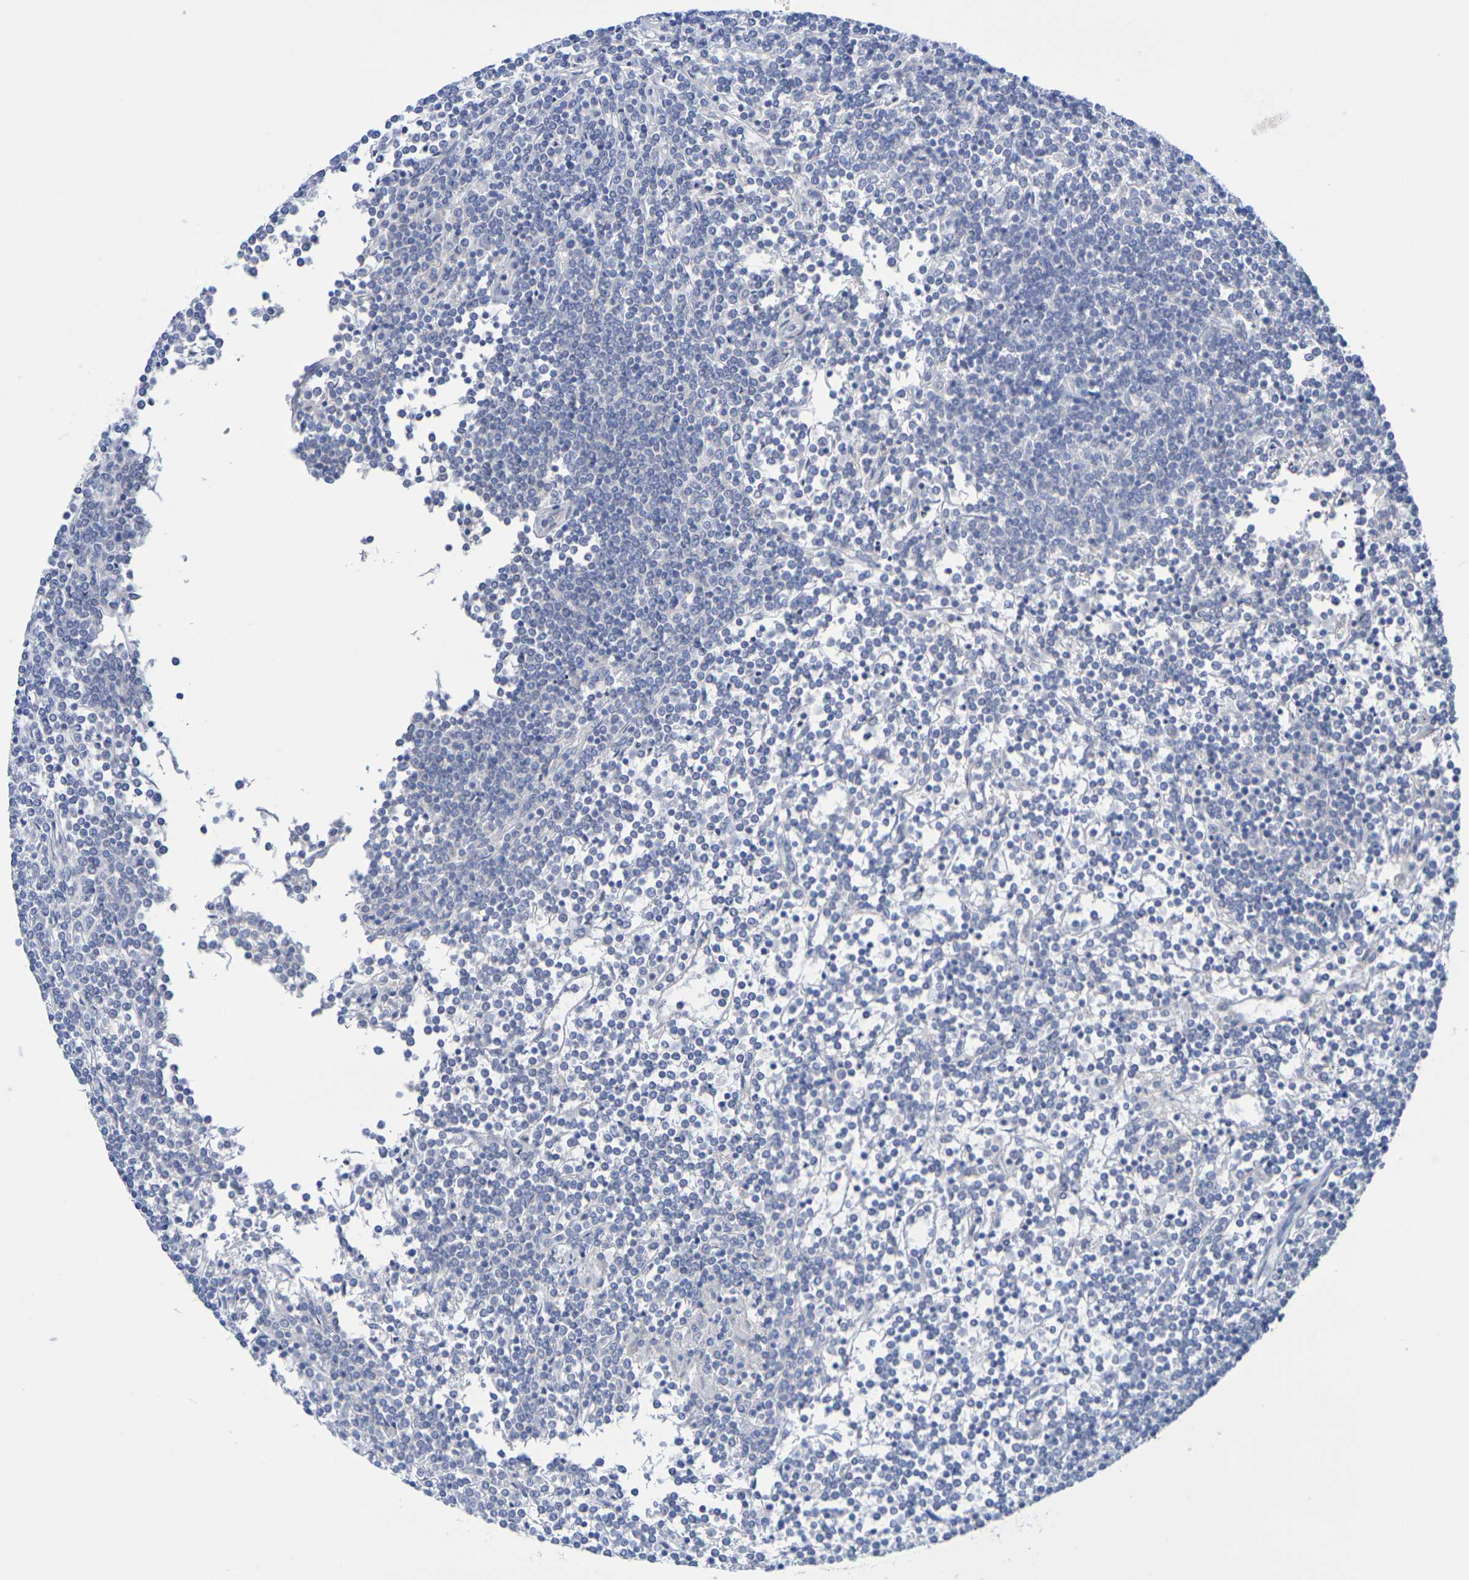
{"staining": {"intensity": "negative", "quantity": "none", "location": "none"}, "tissue": "lymphoma", "cell_type": "Tumor cells", "image_type": "cancer", "snomed": [{"axis": "morphology", "description": "Malignant lymphoma, non-Hodgkin's type, Low grade"}, {"axis": "topography", "description": "Spleen"}], "caption": "Tumor cells are negative for brown protein staining in malignant lymphoma, non-Hodgkin's type (low-grade).", "gene": "TMCC3", "patient": {"sex": "female", "age": 19}}